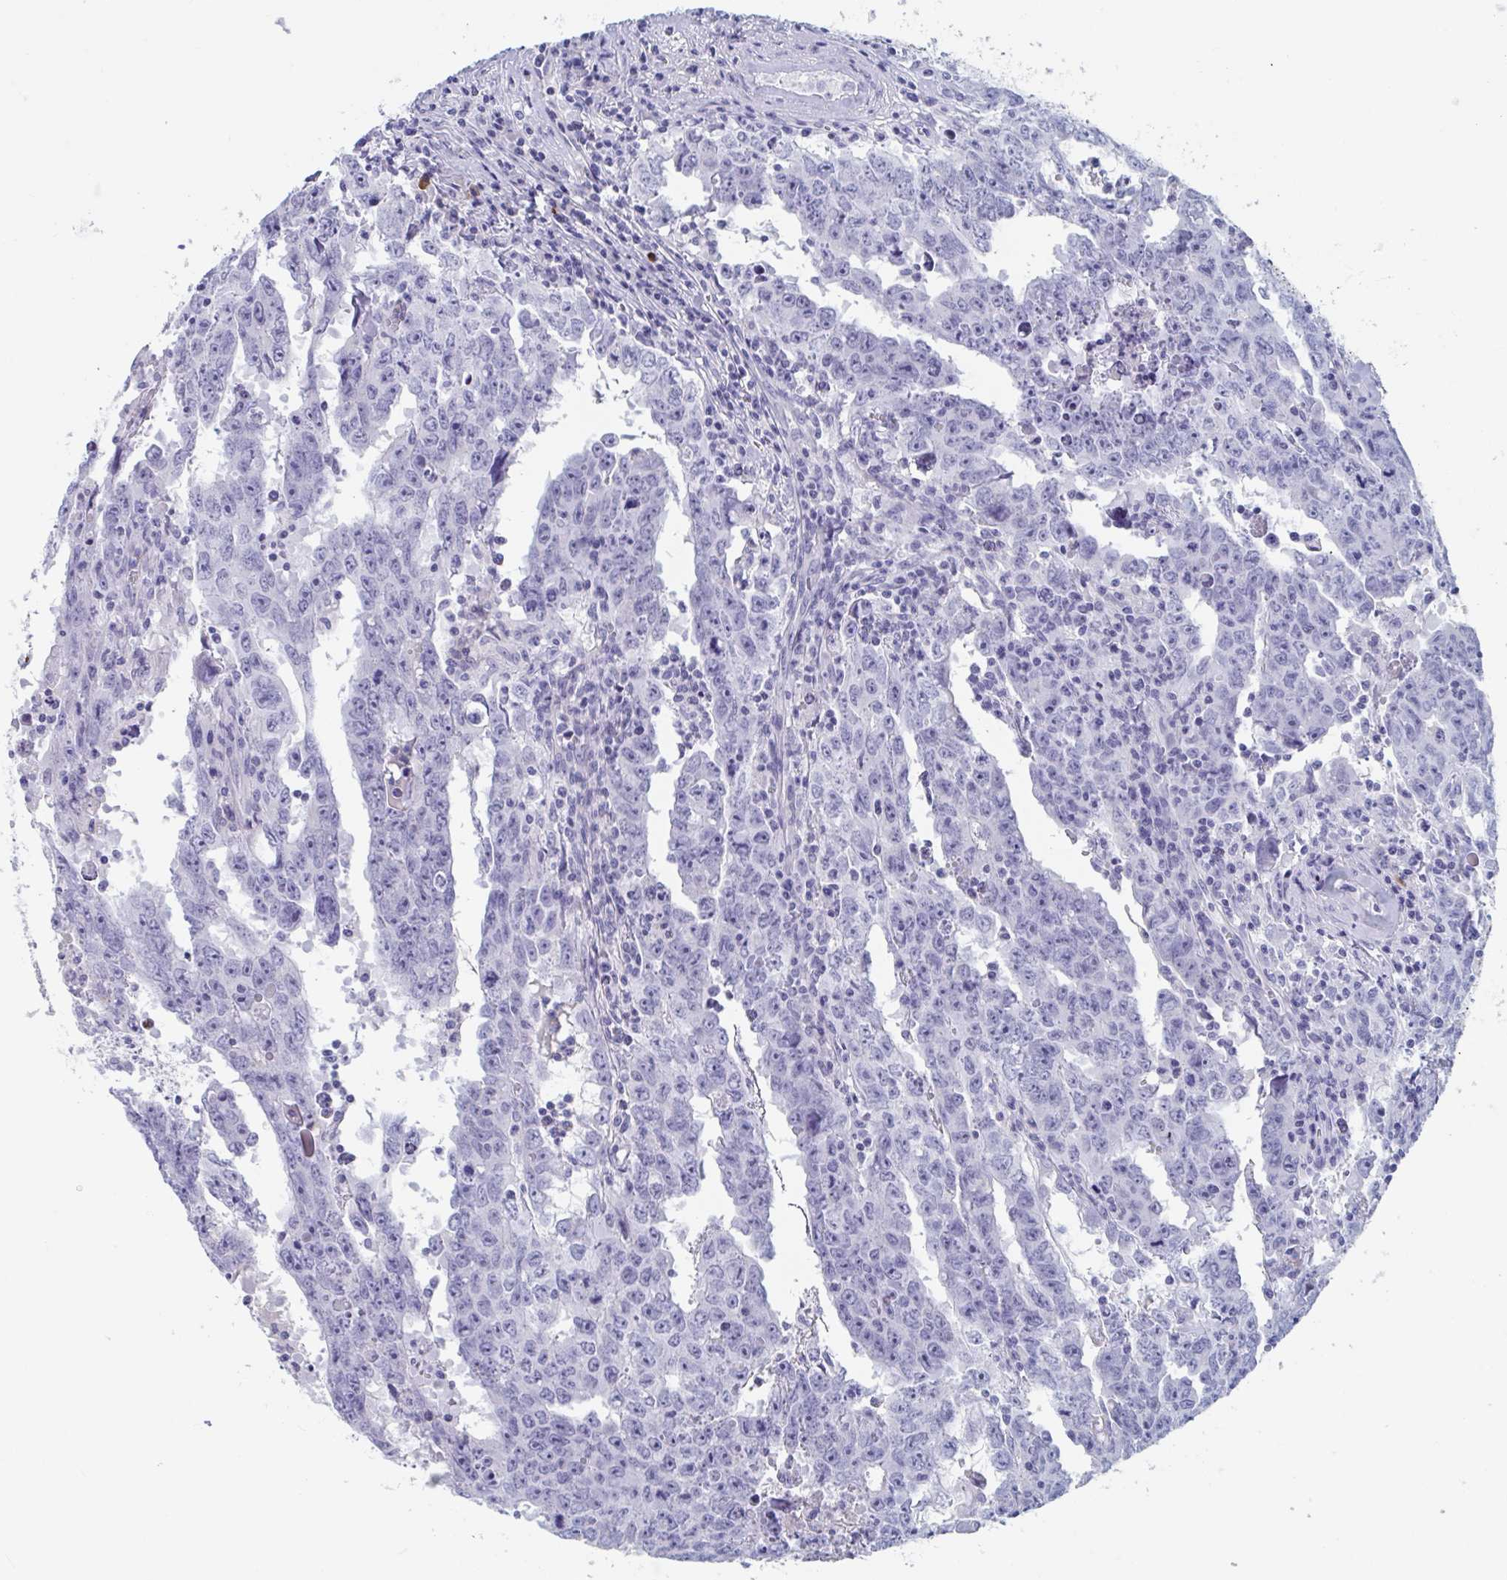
{"staining": {"intensity": "negative", "quantity": "none", "location": "none"}, "tissue": "testis cancer", "cell_type": "Tumor cells", "image_type": "cancer", "snomed": [{"axis": "morphology", "description": "Carcinoma, Embryonal, NOS"}, {"axis": "topography", "description": "Testis"}], "caption": "The image displays no significant positivity in tumor cells of testis cancer.", "gene": "DPEP3", "patient": {"sex": "male", "age": 22}}